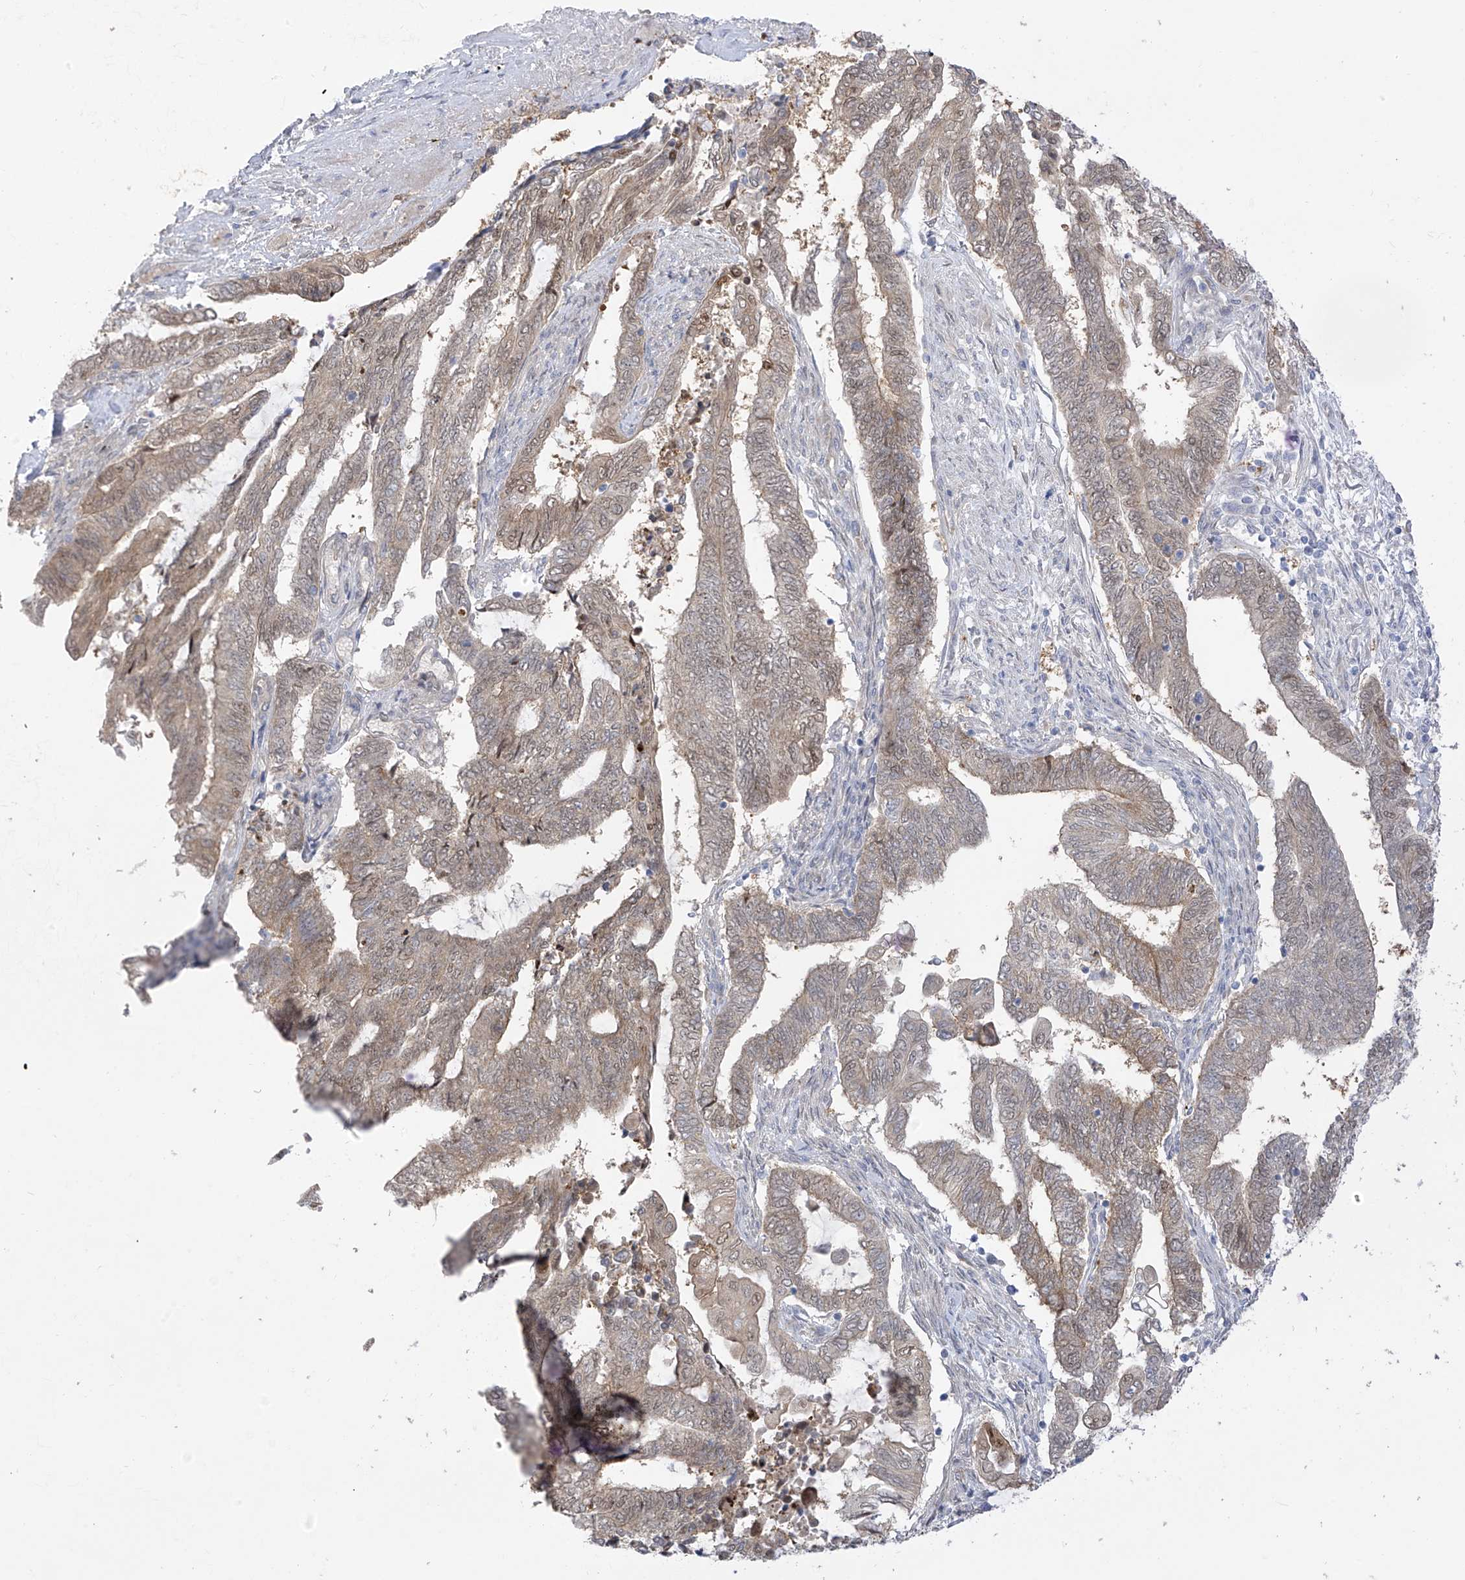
{"staining": {"intensity": "weak", "quantity": ">75%", "location": "cytoplasmic/membranous,nuclear"}, "tissue": "endometrial cancer", "cell_type": "Tumor cells", "image_type": "cancer", "snomed": [{"axis": "morphology", "description": "Adenocarcinoma, NOS"}, {"axis": "topography", "description": "Uterus"}, {"axis": "topography", "description": "Endometrium"}], "caption": "The histopathology image shows immunohistochemical staining of endometrial adenocarcinoma. There is weak cytoplasmic/membranous and nuclear expression is present in about >75% of tumor cells.", "gene": "EIPR1", "patient": {"sex": "female", "age": 70}}